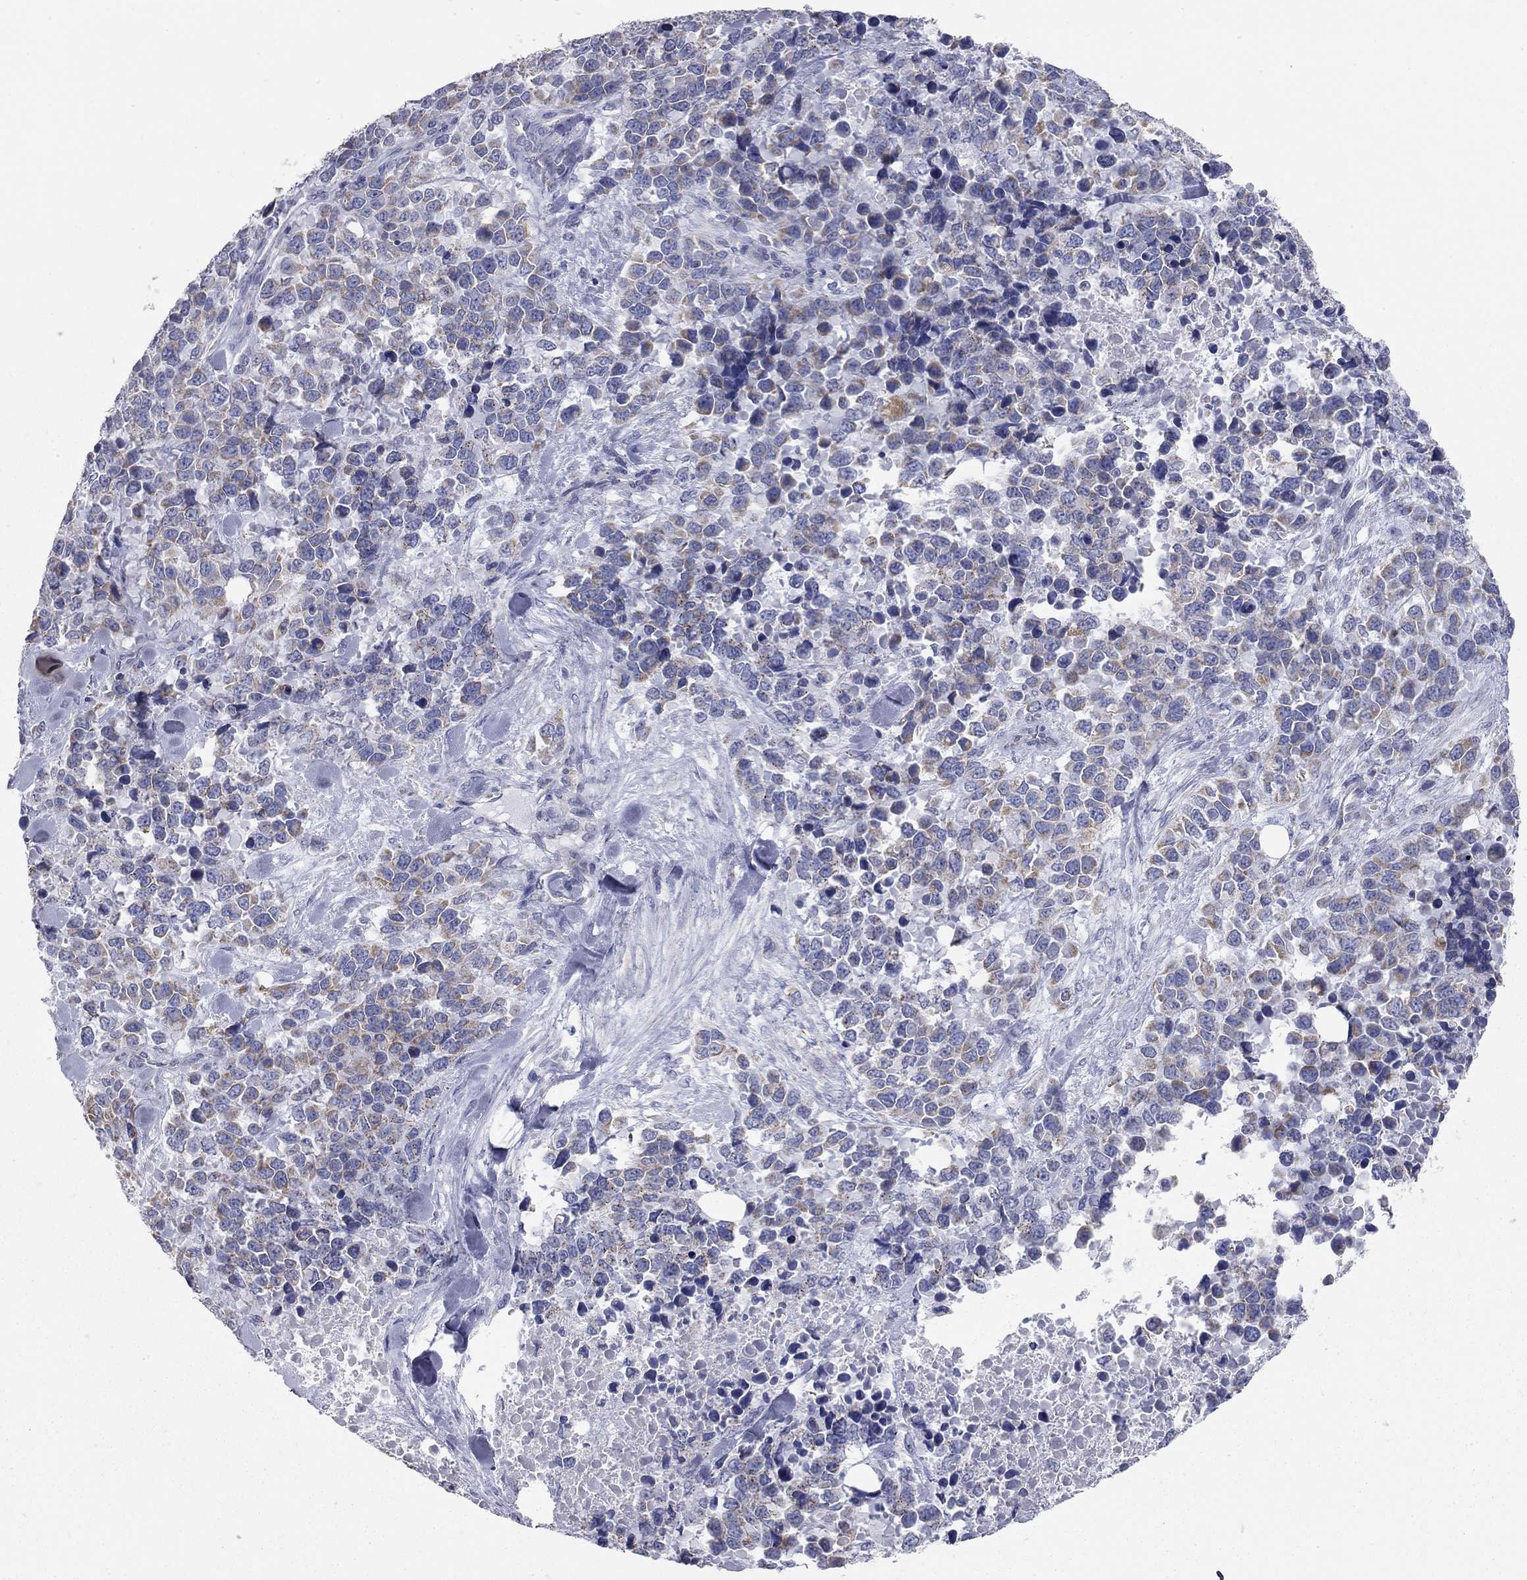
{"staining": {"intensity": "moderate", "quantity": "<25%", "location": "cytoplasmic/membranous"}, "tissue": "melanoma", "cell_type": "Tumor cells", "image_type": "cancer", "snomed": [{"axis": "morphology", "description": "Malignant melanoma, Metastatic site"}, {"axis": "topography", "description": "Skin"}], "caption": "Moderate cytoplasmic/membranous protein expression is appreciated in about <25% of tumor cells in malignant melanoma (metastatic site).", "gene": "CFAP161", "patient": {"sex": "male", "age": 84}}